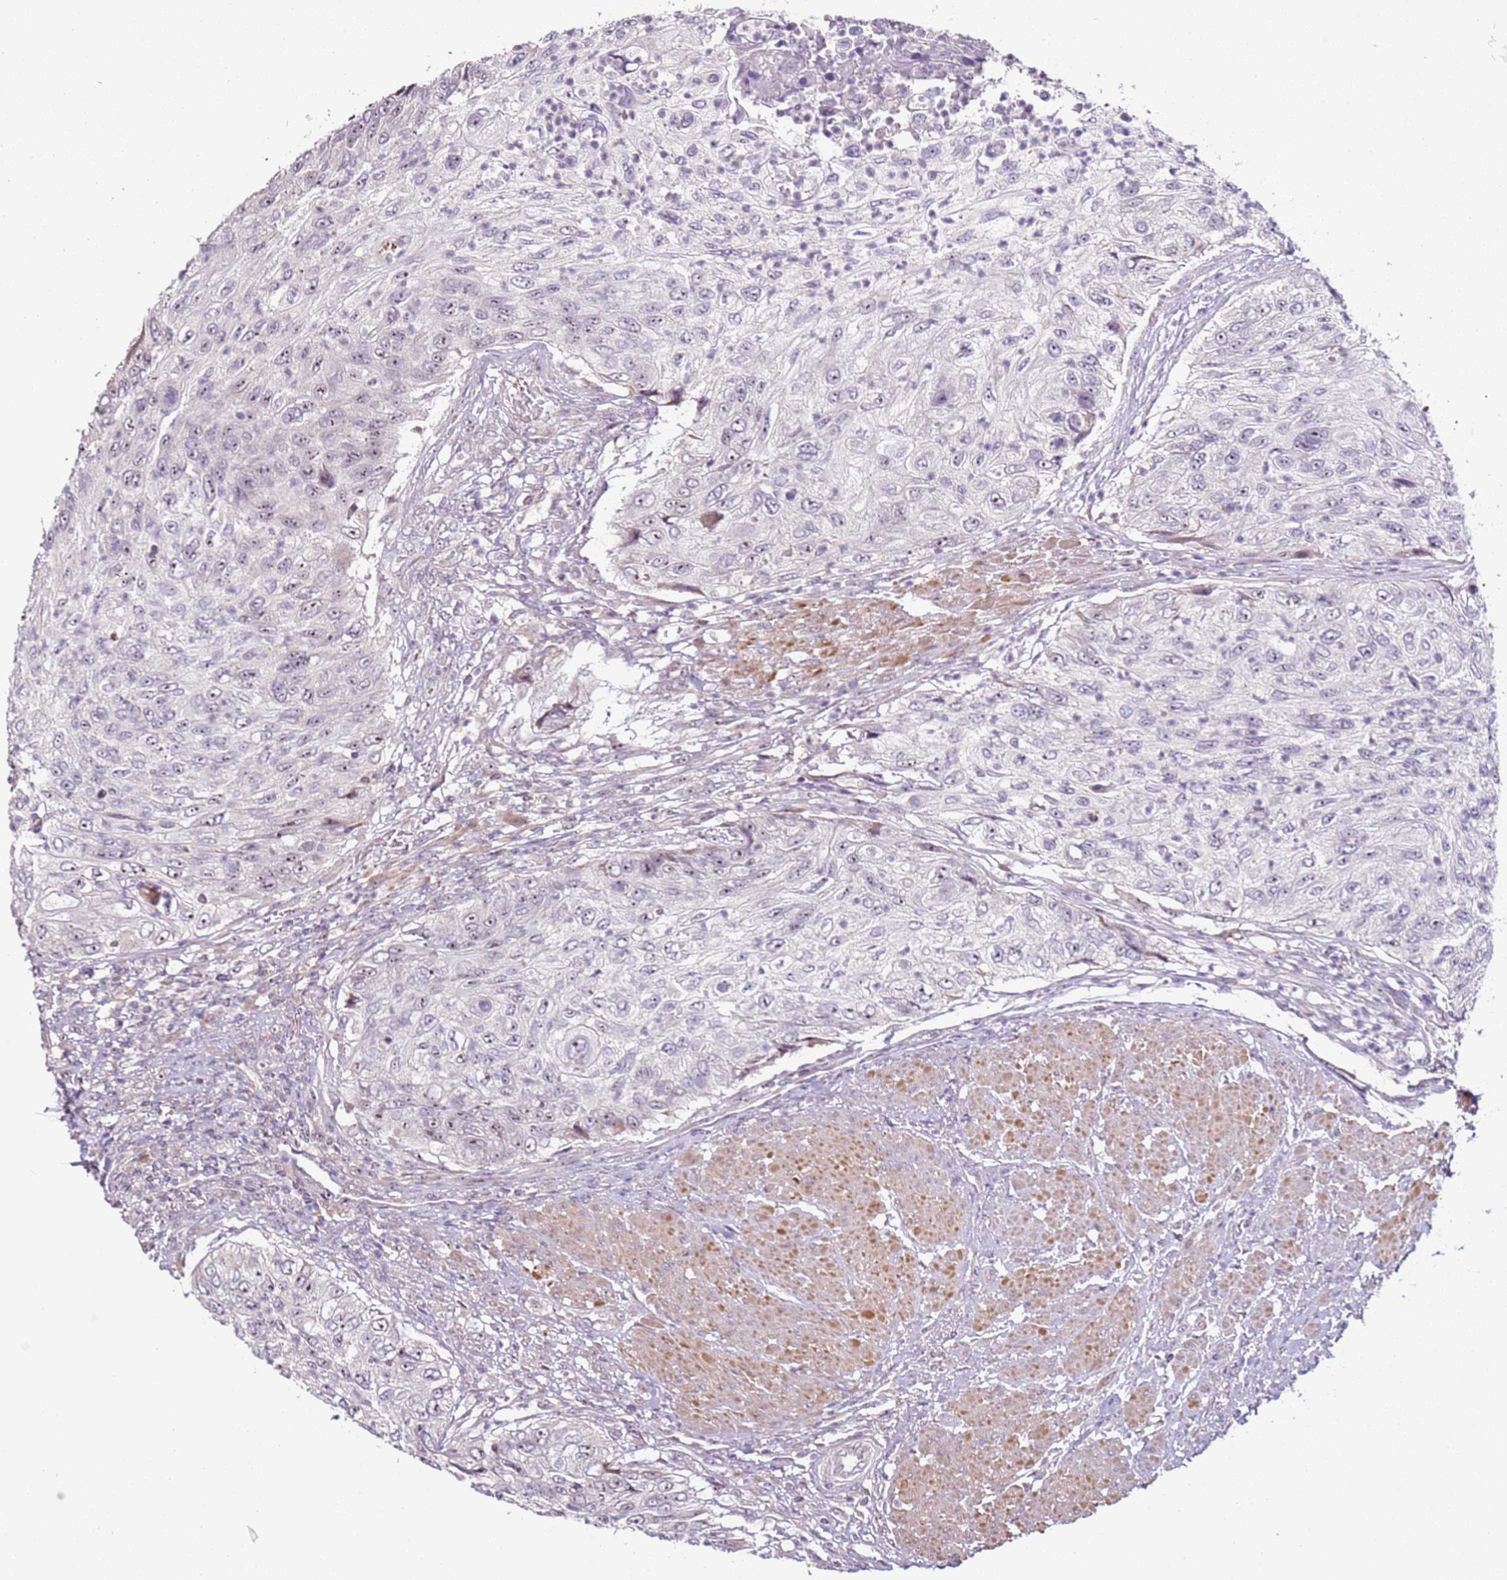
{"staining": {"intensity": "weak", "quantity": "<25%", "location": "nuclear"}, "tissue": "urothelial cancer", "cell_type": "Tumor cells", "image_type": "cancer", "snomed": [{"axis": "morphology", "description": "Urothelial carcinoma, High grade"}, {"axis": "topography", "description": "Urinary bladder"}], "caption": "Immunohistochemistry (IHC) image of urothelial cancer stained for a protein (brown), which displays no expression in tumor cells.", "gene": "UCMA", "patient": {"sex": "female", "age": 60}}